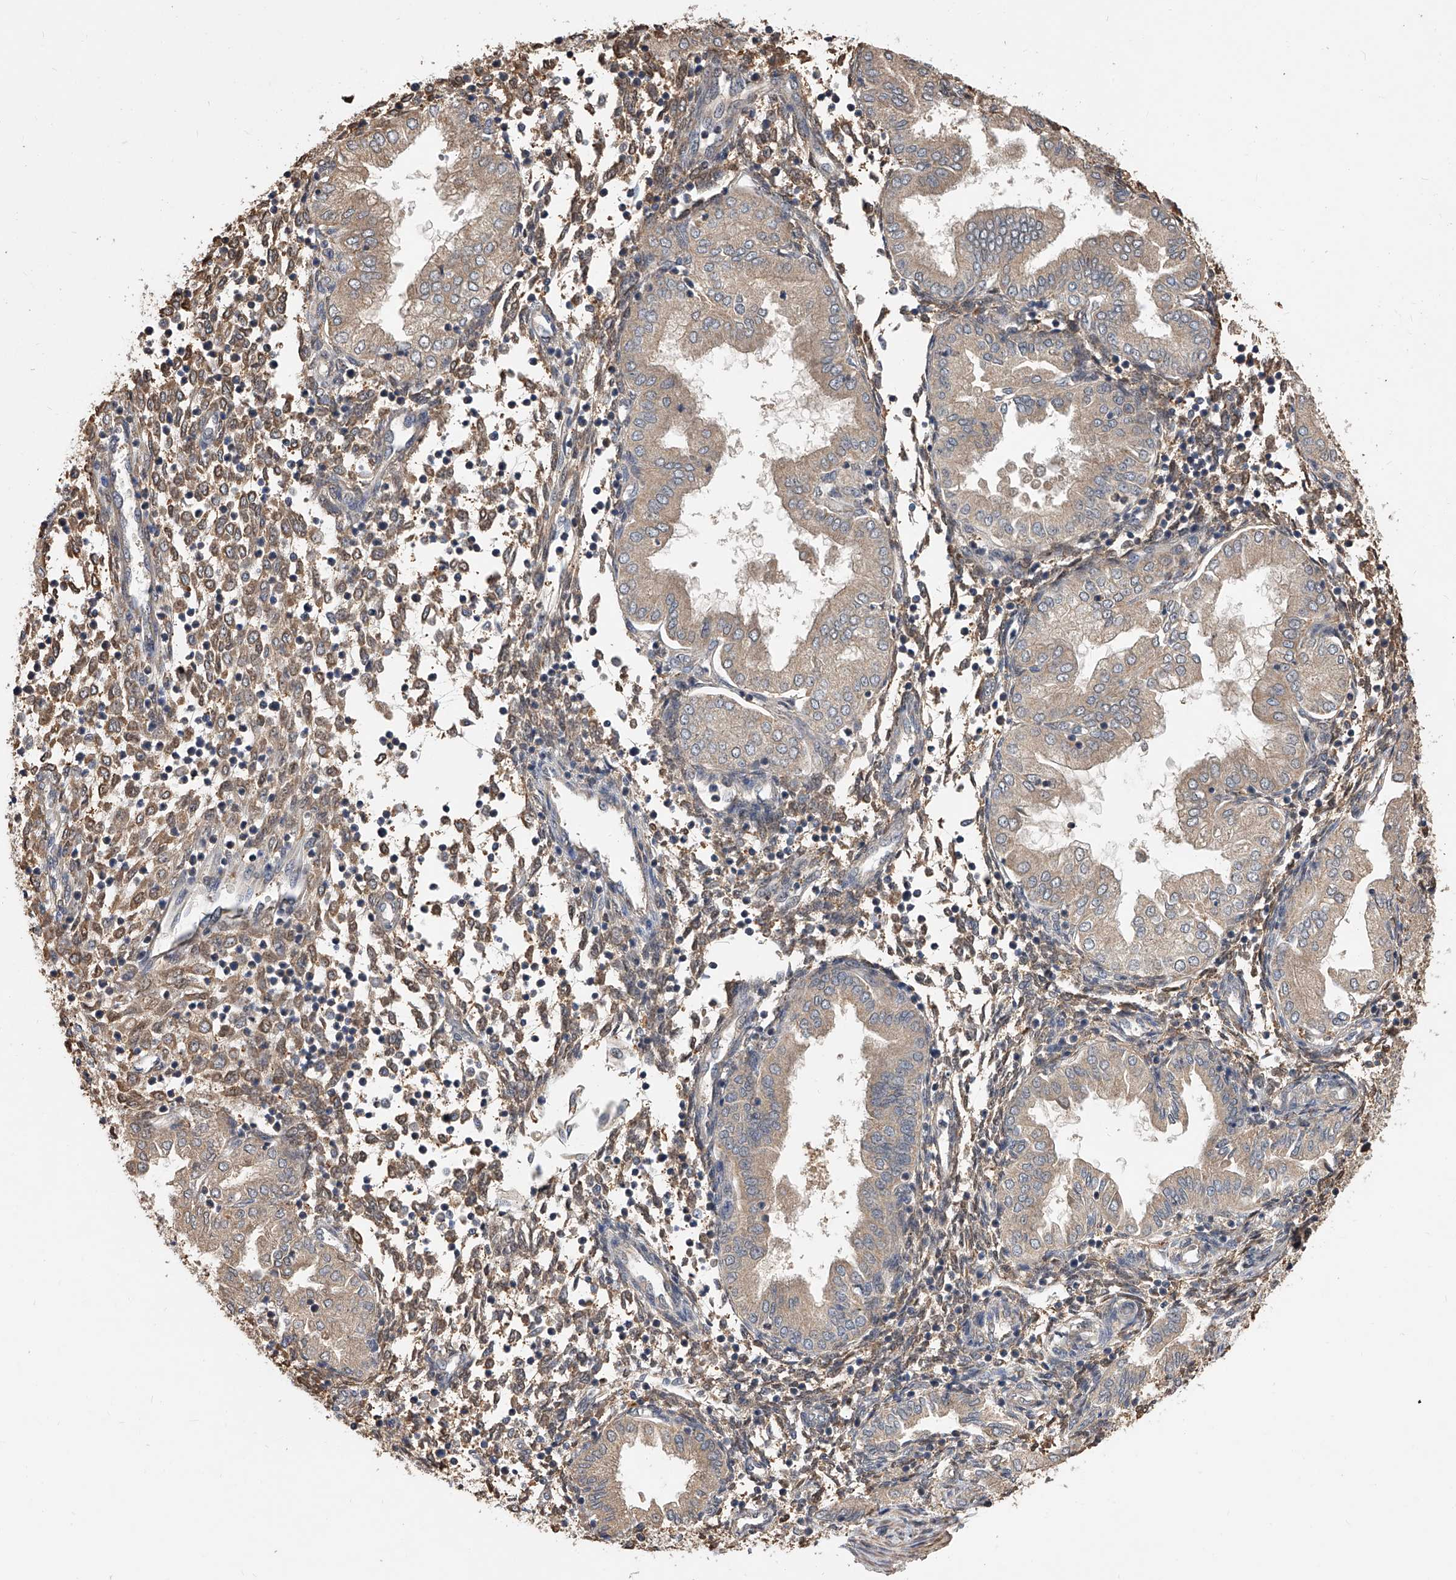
{"staining": {"intensity": "moderate", "quantity": "25%-75%", "location": "cytoplasmic/membranous"}, "tissue": "endometrium", "cell_type": "Cells in endometrial stroma", "image_type": "normal", "snomed": [{"axis": "morphology", "description": "Normal tissue, NOS"}, {"axis": "topography", "description": "Endometrium"}], "caption": "Endometrium stained for a protein (brown) reveals moderate cytoplasmic/membranous positive staining in about 25%-75% of cells in endometrial stroma.", "gene": "GMDS", "patient": {"sex": "female", "age": 53}}